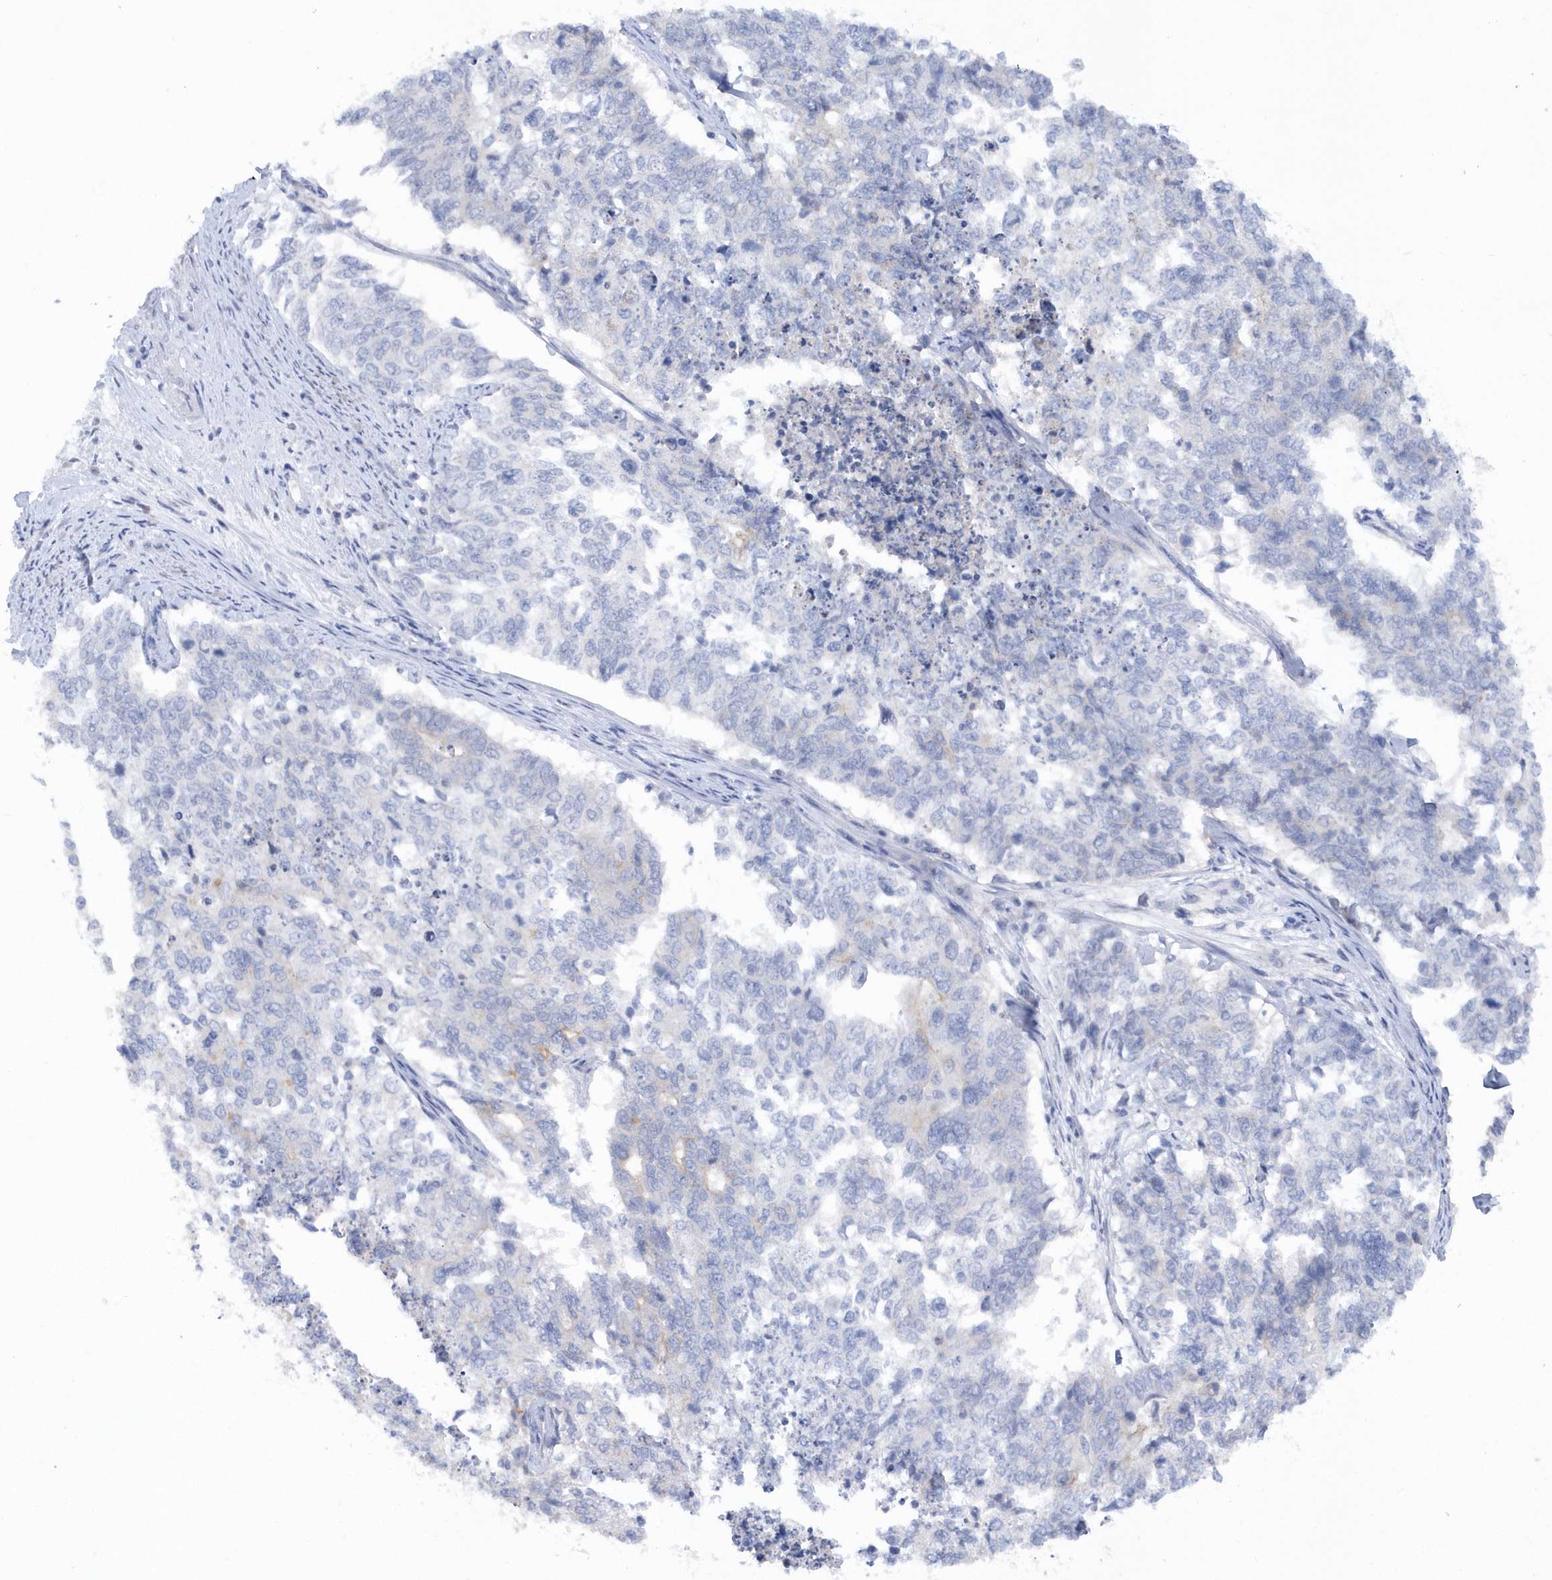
{"staining": {"intensity": "negative", "quantity": "none", "location": "none"}, "tissue": "cervical cancer", "cell_type": "Tumor cells", "image_type": "cancer", "snomed": [{"axis": "morphology", "description": "Squamous cell carcinoma, NOS"}, {"axis": "topography", "description": "Cervix"}], "caption": "Immunohistochemistry micrograph of neoplastic tissue: cervical cancer stained with DAB displays no significant protein positivity in tumor cells. (Brightfield microscopy of DAB (3,3'-diaminobenzidine) immunohistochemistry (IHC) at high magnification).", "gene": "RPE", "patient": {"sex": "female", "age": 63}}